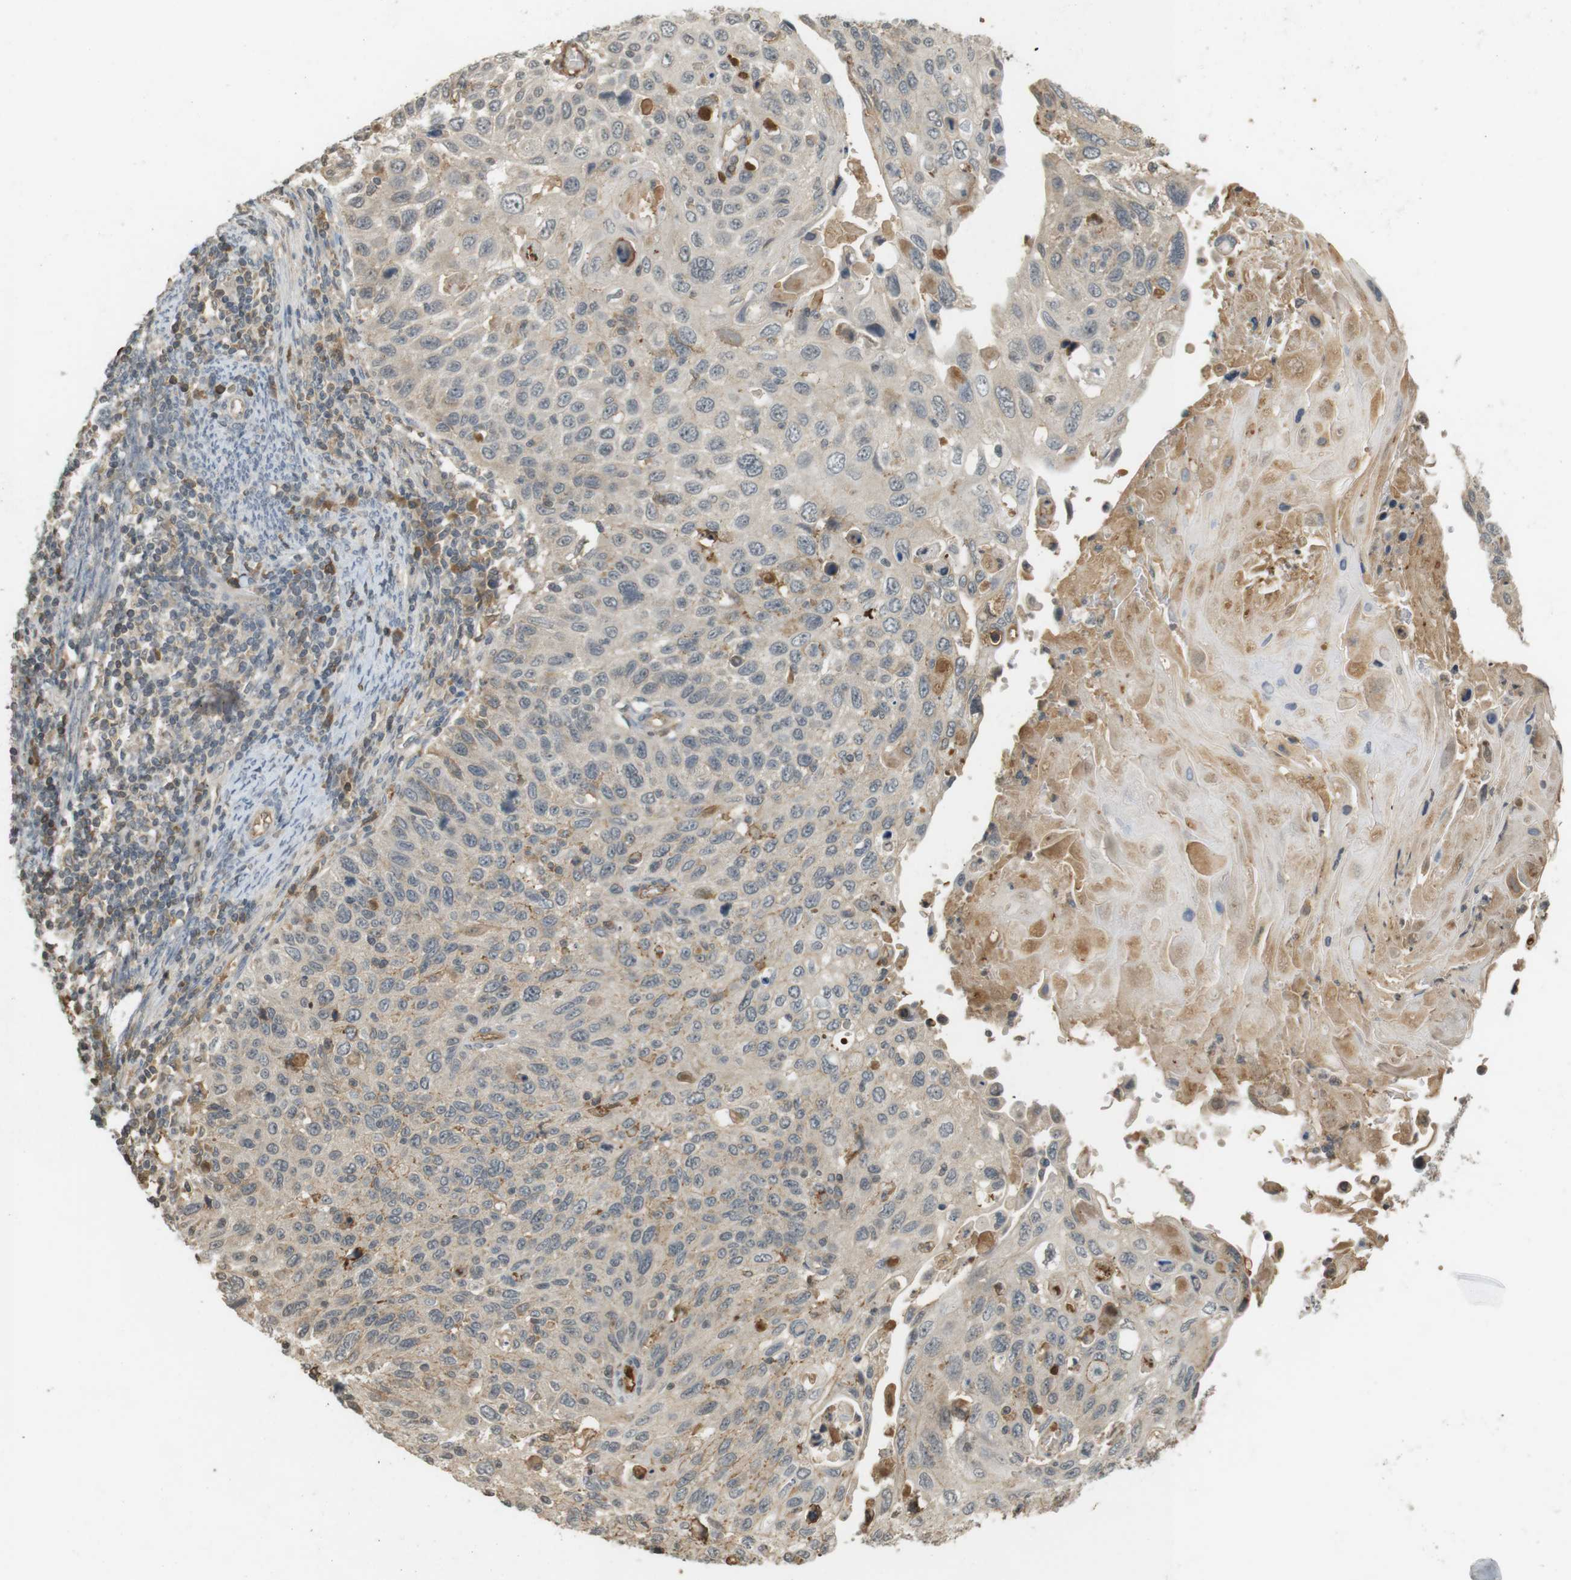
{"staining": {"intensity": "weak", "quantity": "<25%", "location": "cytoplasmic/membranous"}, "tissue": "cervical cancer", "cell_type": "Tumor cells", "image_type": "cancer", "snomed": [{"axis": "morphology", "description": "Squamous cell carcinoma, NOS"}, {"axis": "topography", "description": "Cervix"}], "caption": "Immunohistochemistry (IHC) photomicrograph of cervical cancer (squamous cell carcinoma) stained for a protein (brown), which displays no staining in tumor cells.", "gene": "SRR", "patient": {"sex": "female", "age": 70}}